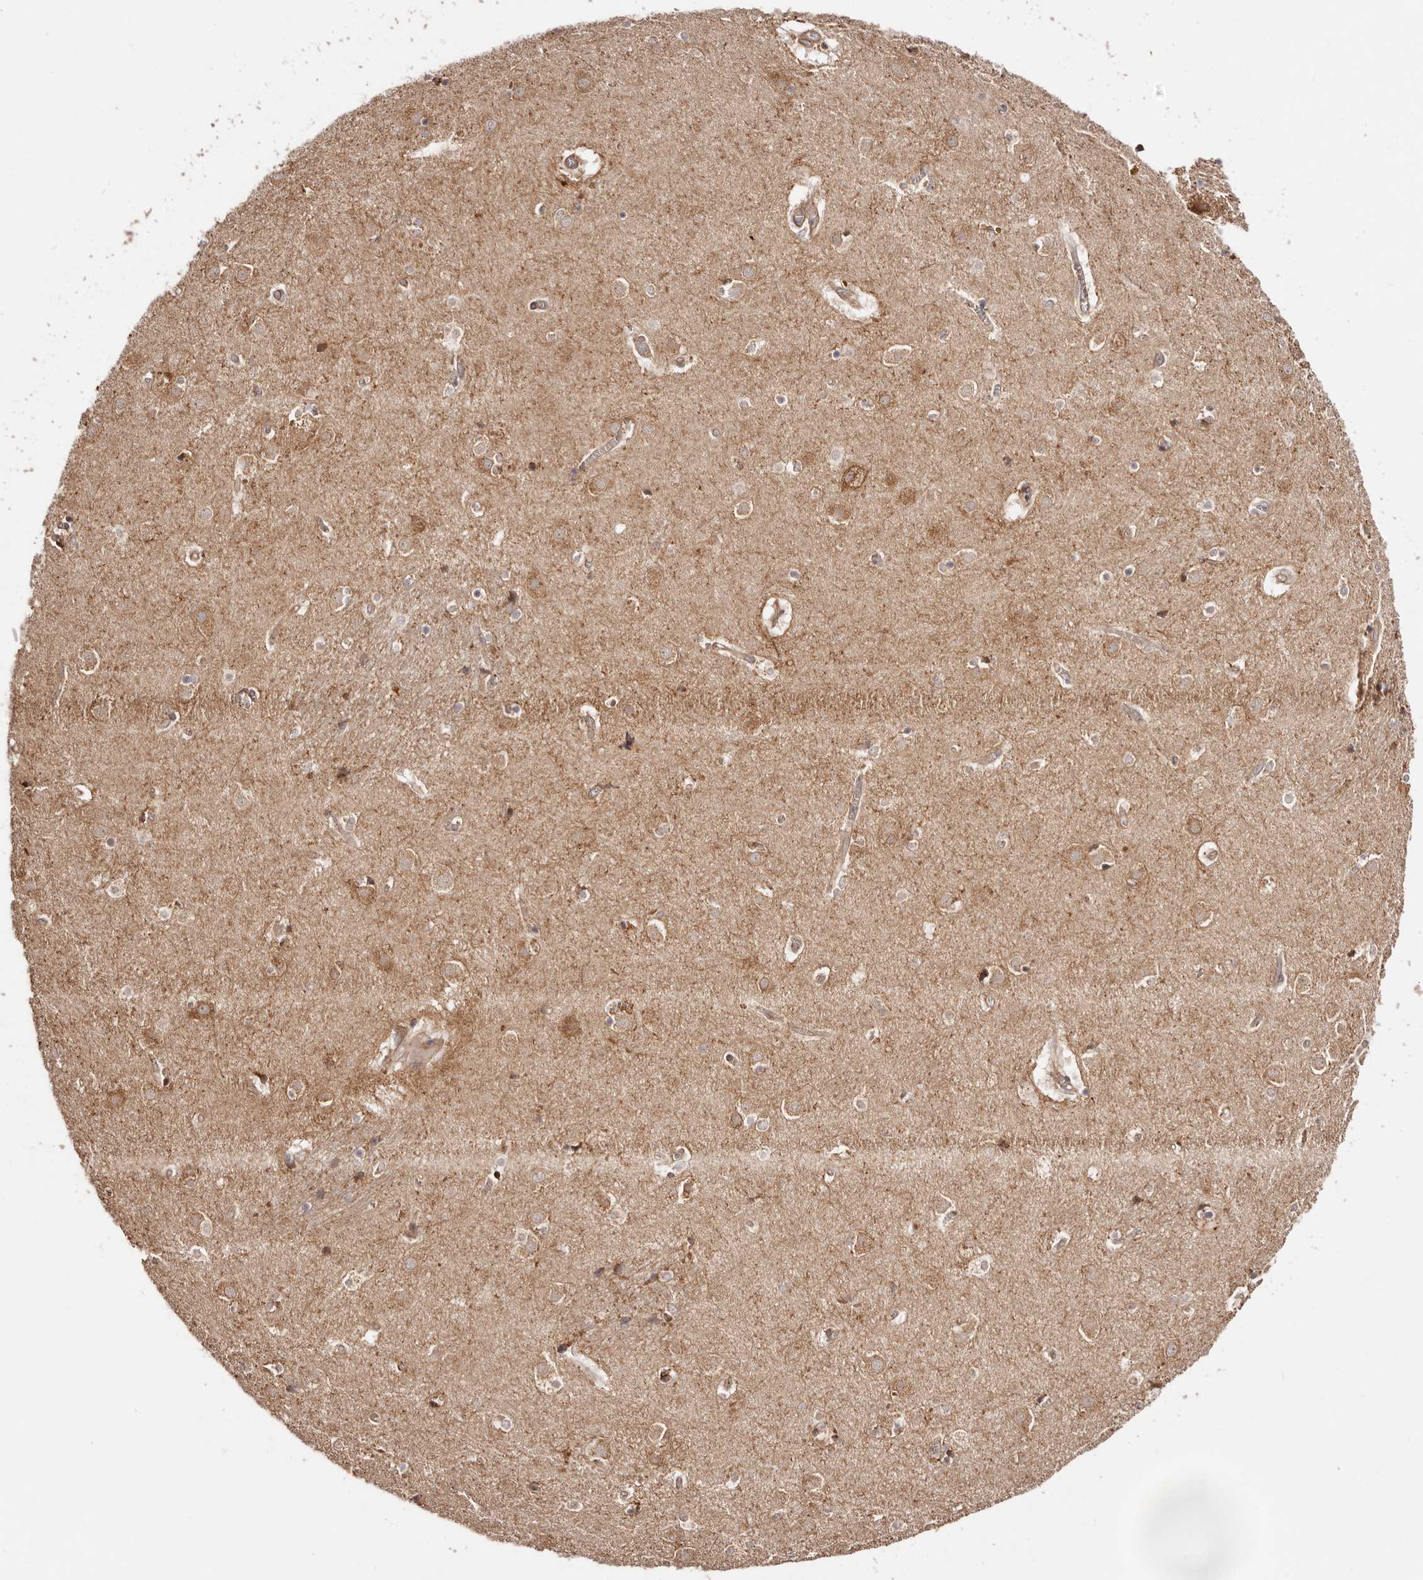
{"staining": {"intensity": "moderate", "quantity": "25%-75%", "location": "cytoplasmic/membranous"}, "tissue": "caudate", "cell_type": "Glial cells", "image_type": "normal", "snomed": [{"axis": "morphology", "description": "Normal tissue, NOS"}, {"axis": "topography", "description": "Lateral ventricle wall"}], "caption": "Immunohistochemistry (IHC) image of unremarkable caudate: human caudate stained using immunohistochemistry shows medium levels of moderate protein expression localized specifically in the cytoplasmic/membranous of glial cells, appearing as a cytoplasmic/membranous brown color.", "gene": "RPS6", "patient": {"sex": "male", "age": 70}}